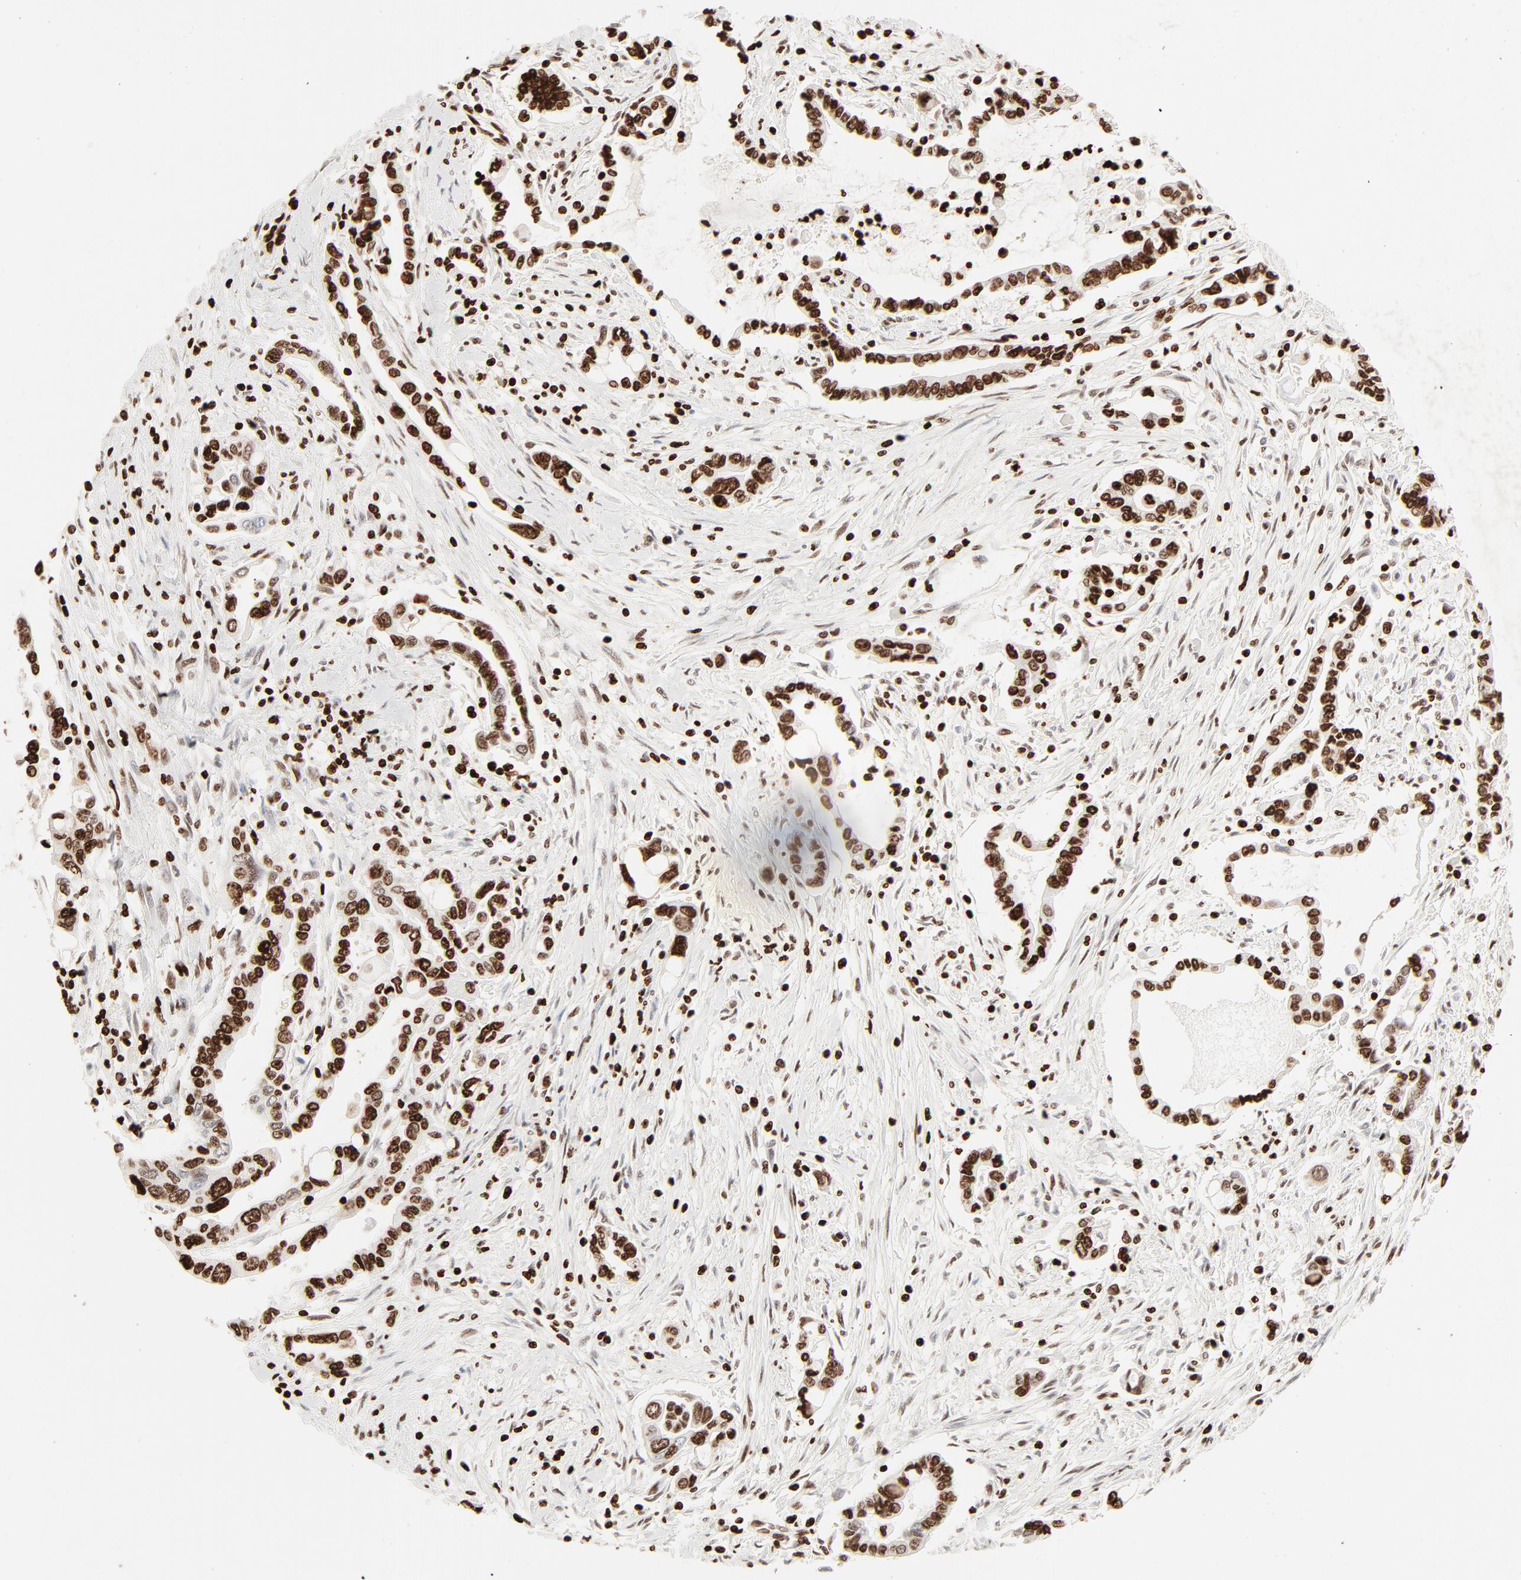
{"staining": {"intensity": "strong", "quantity": ">75%", "location": "cytoplasmic/membranous,nuclear"}, "tissue": "pancreatic cancer", "cell_type": "Tumor cells", "image_type": "cancer", "snomed": [{"axis": "morphology", "description": "Adenocarcinoma, NOS"}, {"axis": "topography", "description": "Pancreas"}], "caption": "Tumor cells reveal high levels of strong cytoplasmic/membranous and nuclear positivity in about >75% of cells in adenocarcinoma (pancreatic). (DAB IHC with brightfield microscopy, high magnification).", "gene": "HMGB2", "patient": {"sex": "female", "age": 57}}